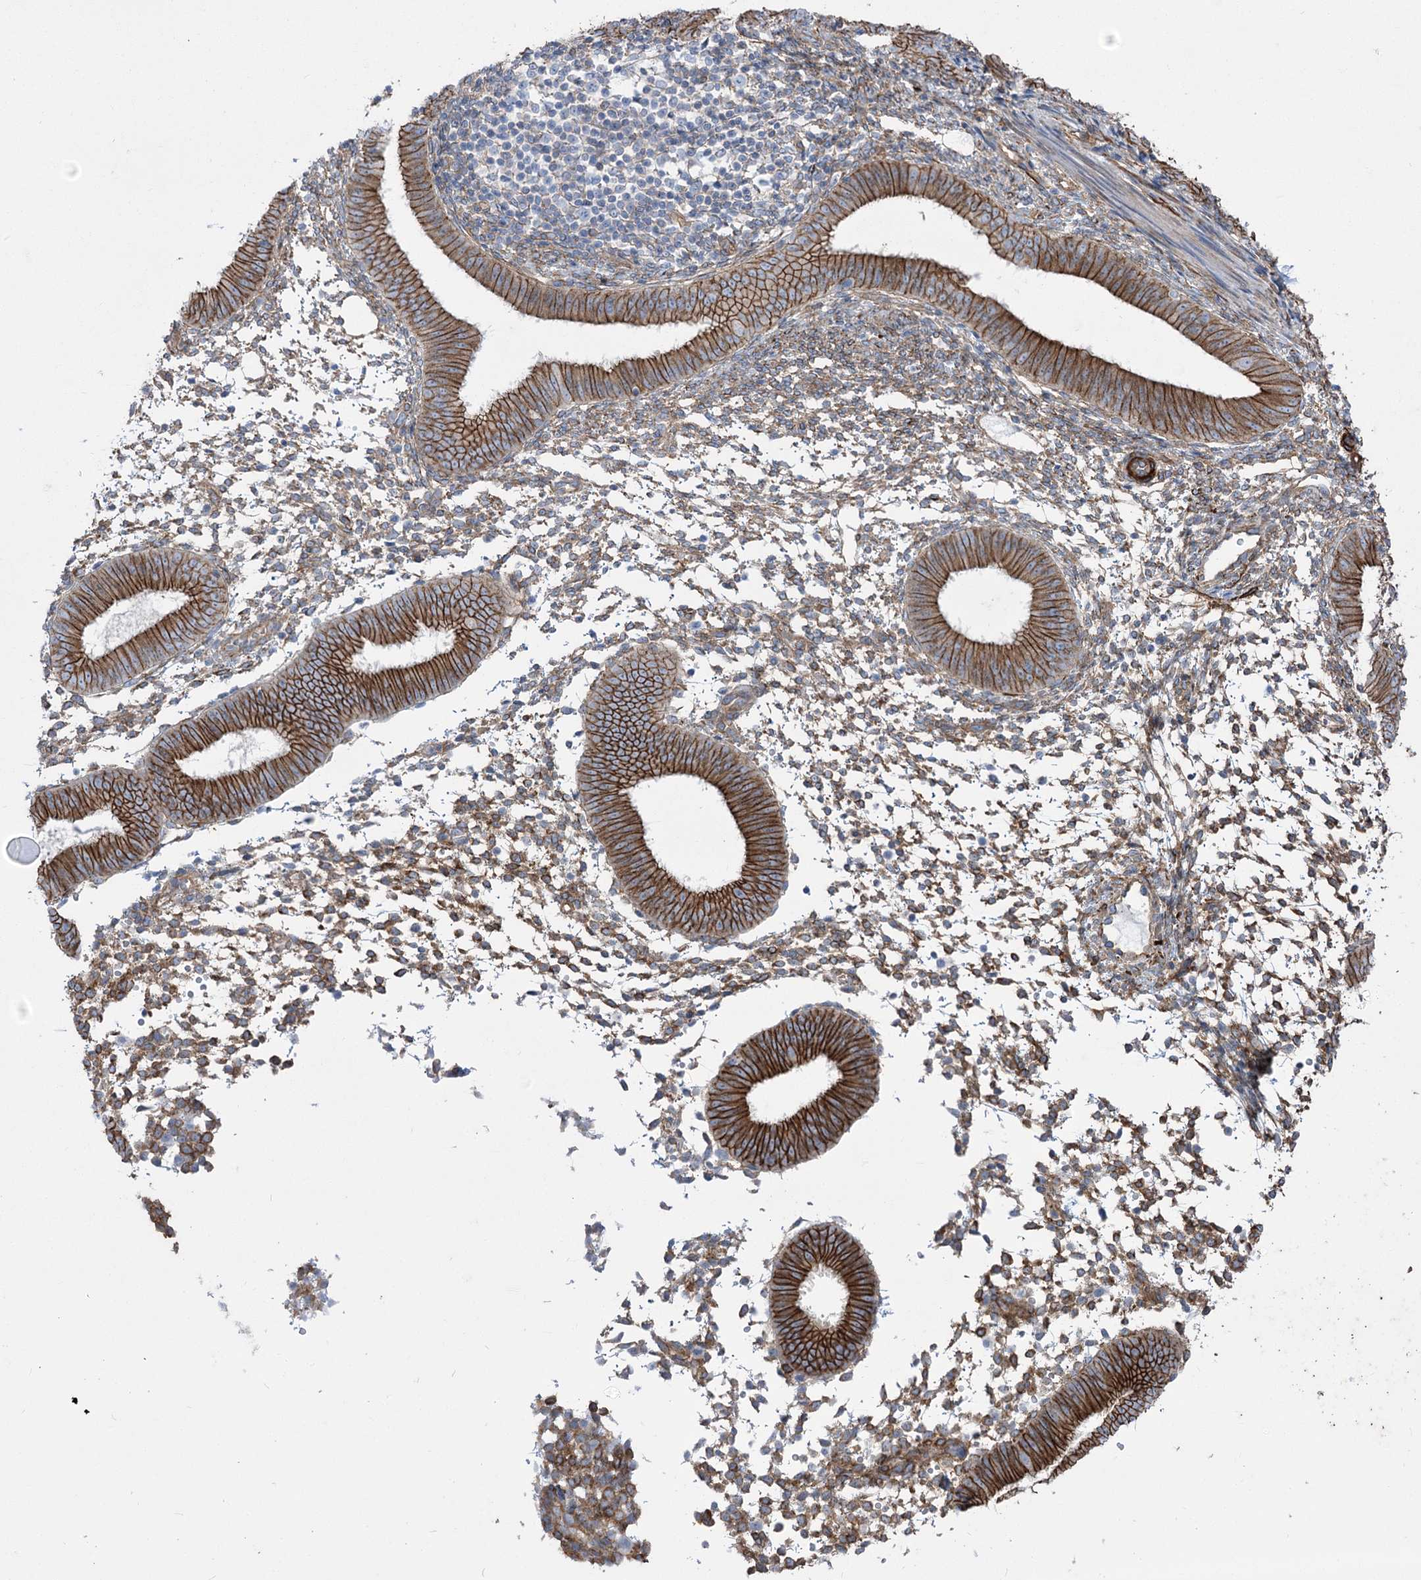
{"staining": {"intensity": "moderate", "quantity": "25%-75%", "location": "cytoplasmic/membranous"}, "tissue": "endometrium", "cell_type": "Cells in endometrial stroma", "image_type": "normal", "snomed": [{"axis": "morphology", "description": "Normal tissue, NOS"}, {"axis": "topography", "description": "Uterus"}, {"axis": "topography", "description": "Endometrium"}], "caption": "Protein expression by IHC exhibits moderate cytoplasmic/membranous positivity in approximately 25%-75% of cells in endometrial stroma in normal endometrium. (brown staining indicates protein expression, while blue staining denotes nuclei).", "gene": "PLEKHA5", "patient": {"sex": "female", "age": 48}}